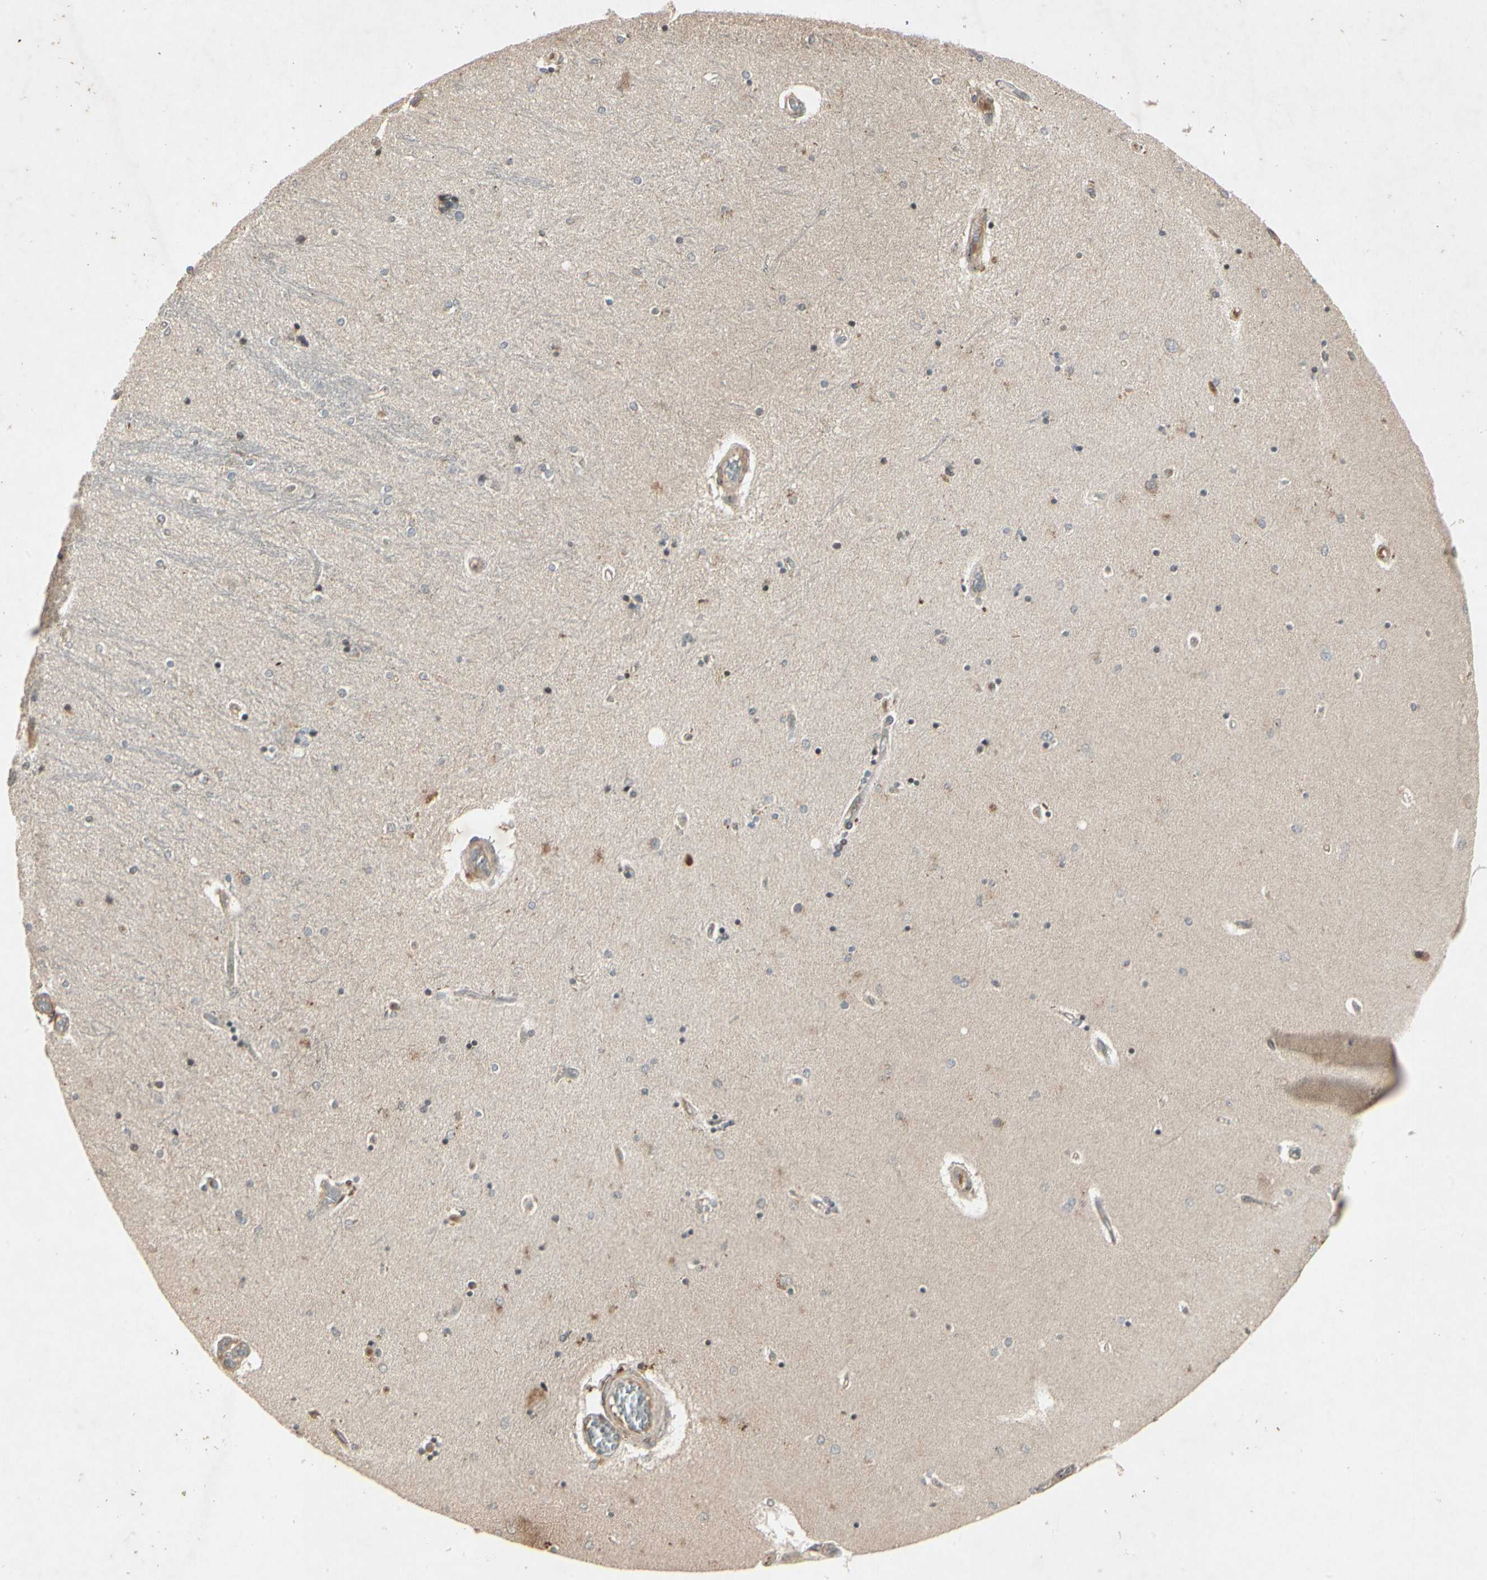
{"staining": {"intensity": "negative", "quantity": "none", "location": "none"}, "tissue": "hippocampus", "cell_type": "Glial cells", "image_type": "normal", "snomed": [{"axis": "morphology", "description": "Normal tissue, NOS"}, {"axis": "topography", "description": "Hippocampus"}], "caption": "DAB immunohistochemical staining of benign human hippocampus exhibits no significant staining in glial cells.", "gene": "TEK", "patient": {"sex": "female", "age": 54}}